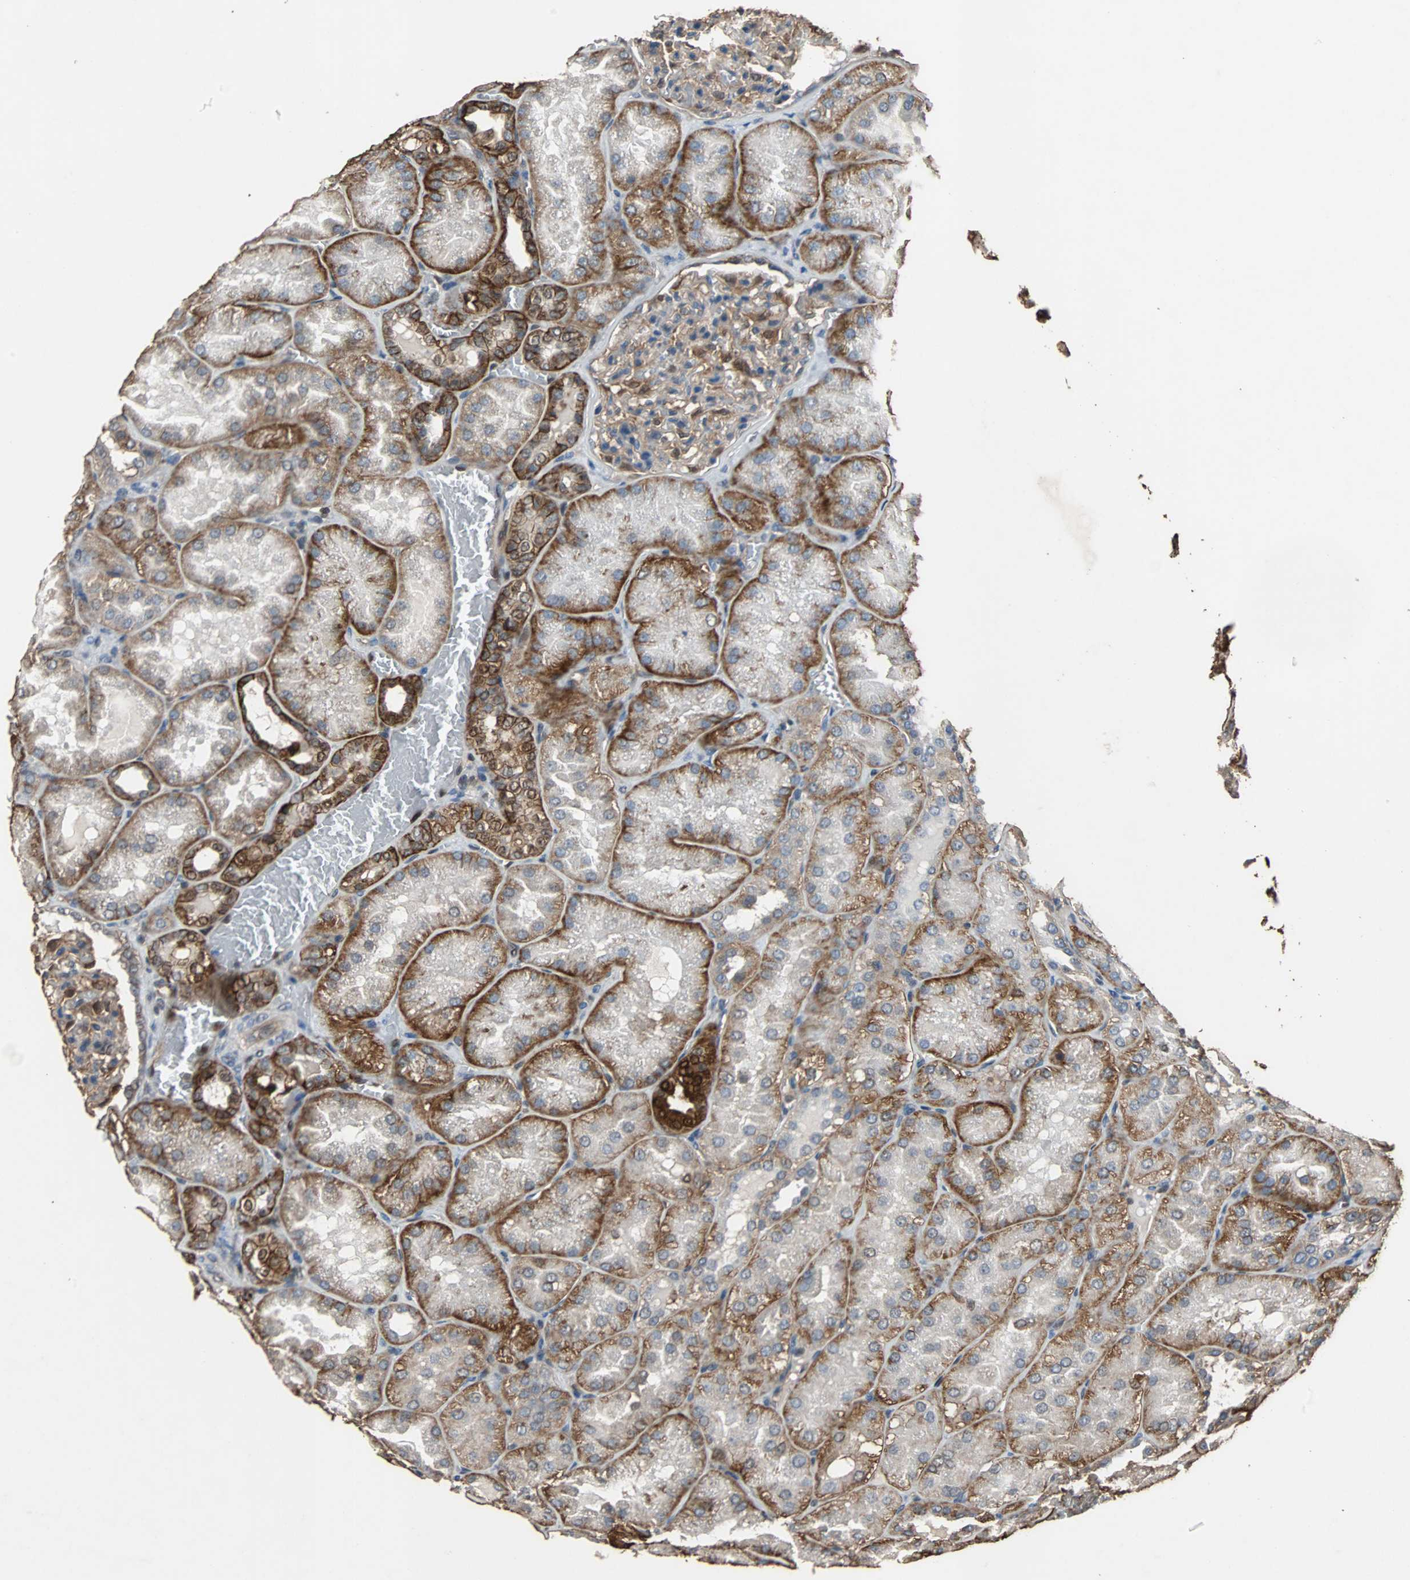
{"staining": {"intensity": "moderate", "quantity": "25%-75%", "location": "cytoplasmic/membranous,nuclear"}, "tissue": "kidney", "cell_type": "Cells in glomeruli", "image_type": "normal", "snomed": [{"axis": "morphology", "description": "Normal tissue, NOS"}, {"axis": "topography", "description": "Kidney"}], "caption": "Immunohistochemistry (IHC) of unremarkable human kidney displays medium levels of moderate cytoplasmic/membranous,nuclear positivity in about 25%-75% of cells in glomeruli. (Brightfield microscopy of DAB IHC at high magnification).", "gene": "NDRG1", "patient": {"sex": "male", "age": 28}}